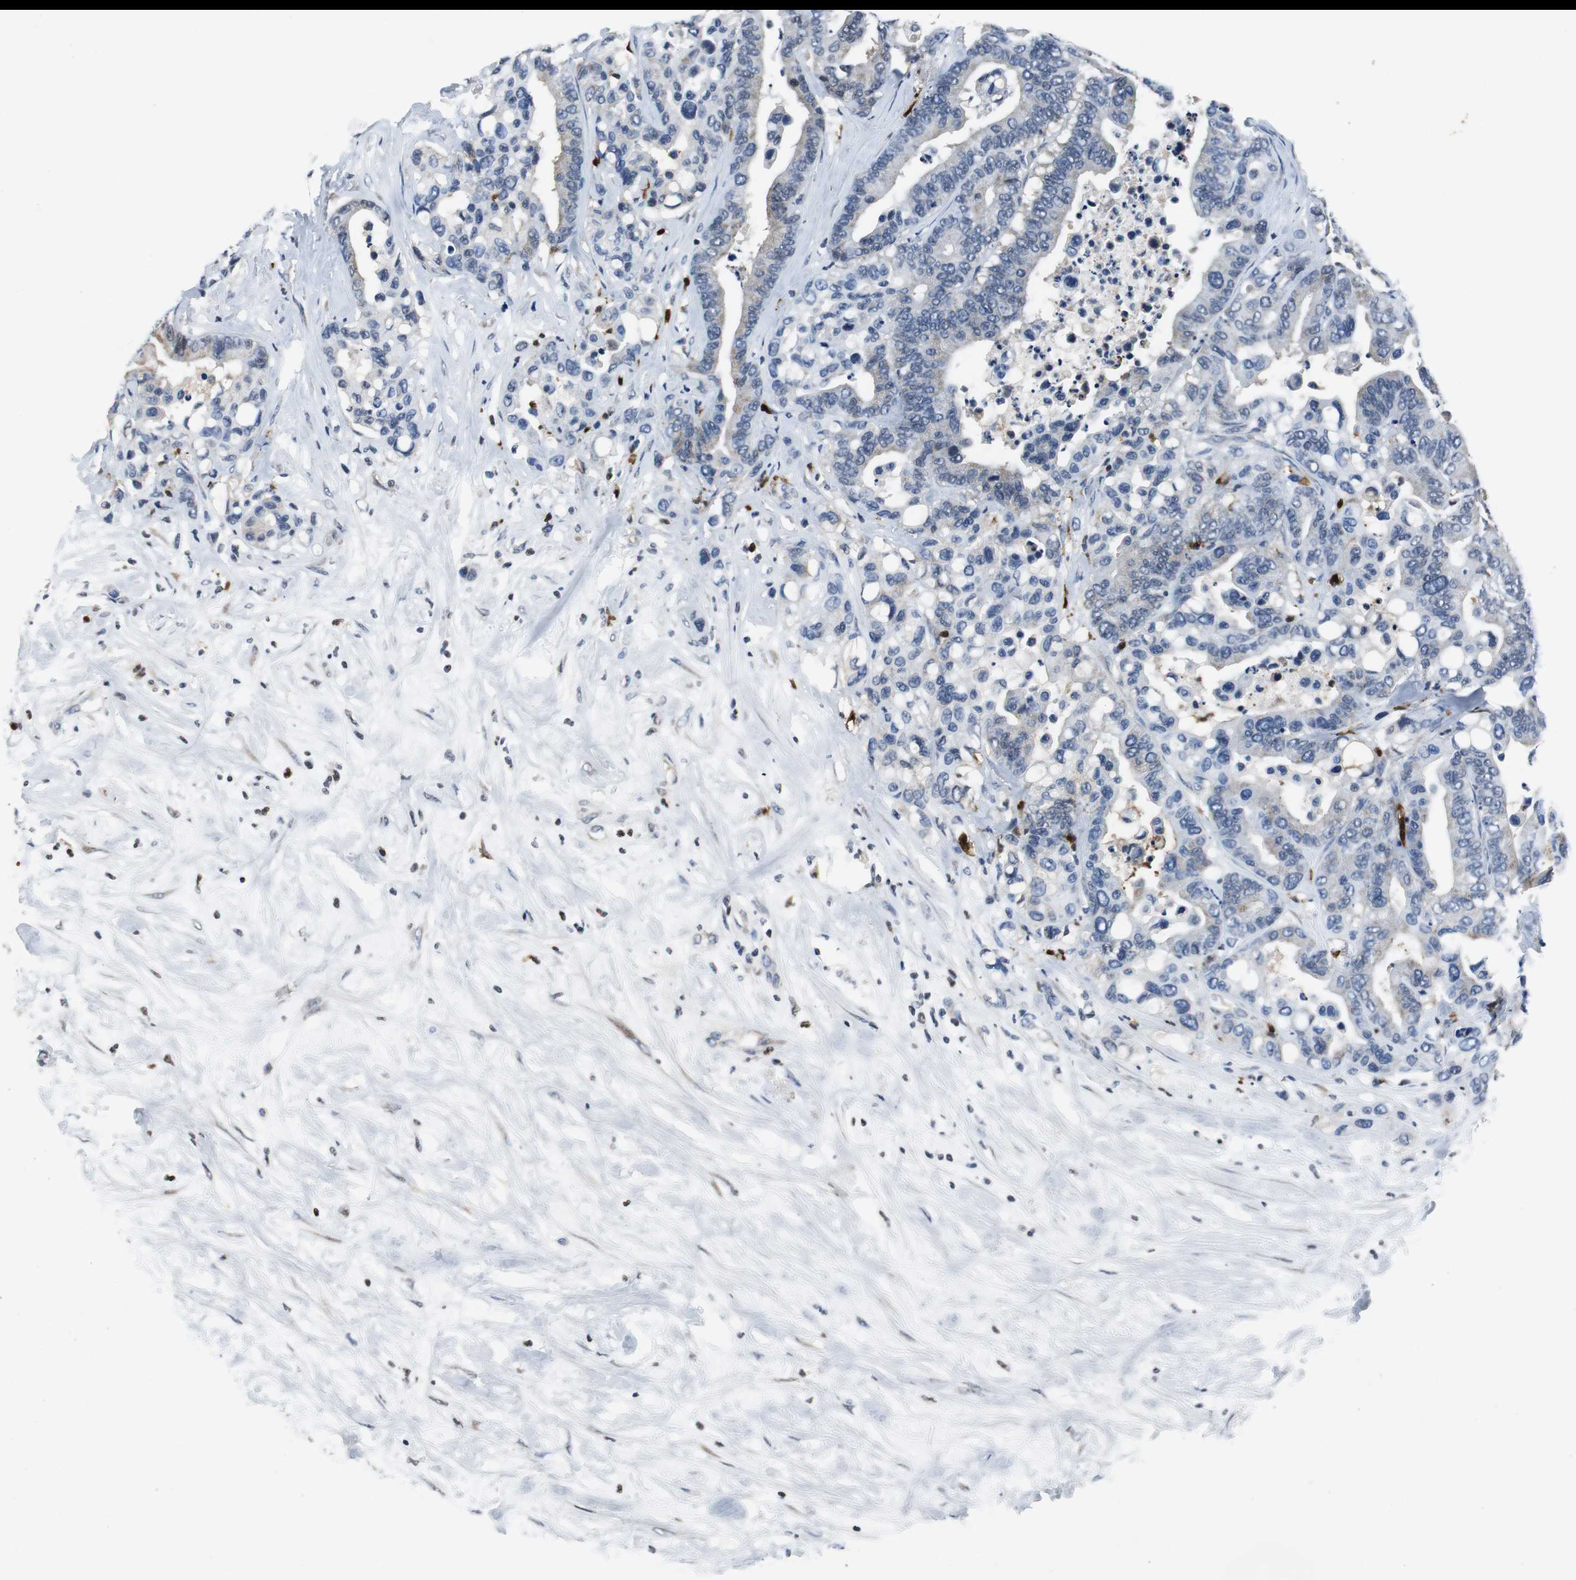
{"staining": {"intensity": "weak", "quantity": "<25%", "location": "cytoplasmic/membranous"}, "tissue": "colorectal cancer", "cell_type": "Tumor cells", "image_type": "cancer", "snomed": [{"axis": "morphology", "description": "Normal tissue, NOS"}, {"axis": "morphology", "description": "Adenocarcinoma, NOS"}, {"axis": "topography", "description": "Colon"}], "caption": "Immunohistochemical staining of colorectal cancer (adenocarcinoma) displays no significant expression in tumor cells.", "gene": "ORM1", "patient": {"sex": "male", "age": 82}}